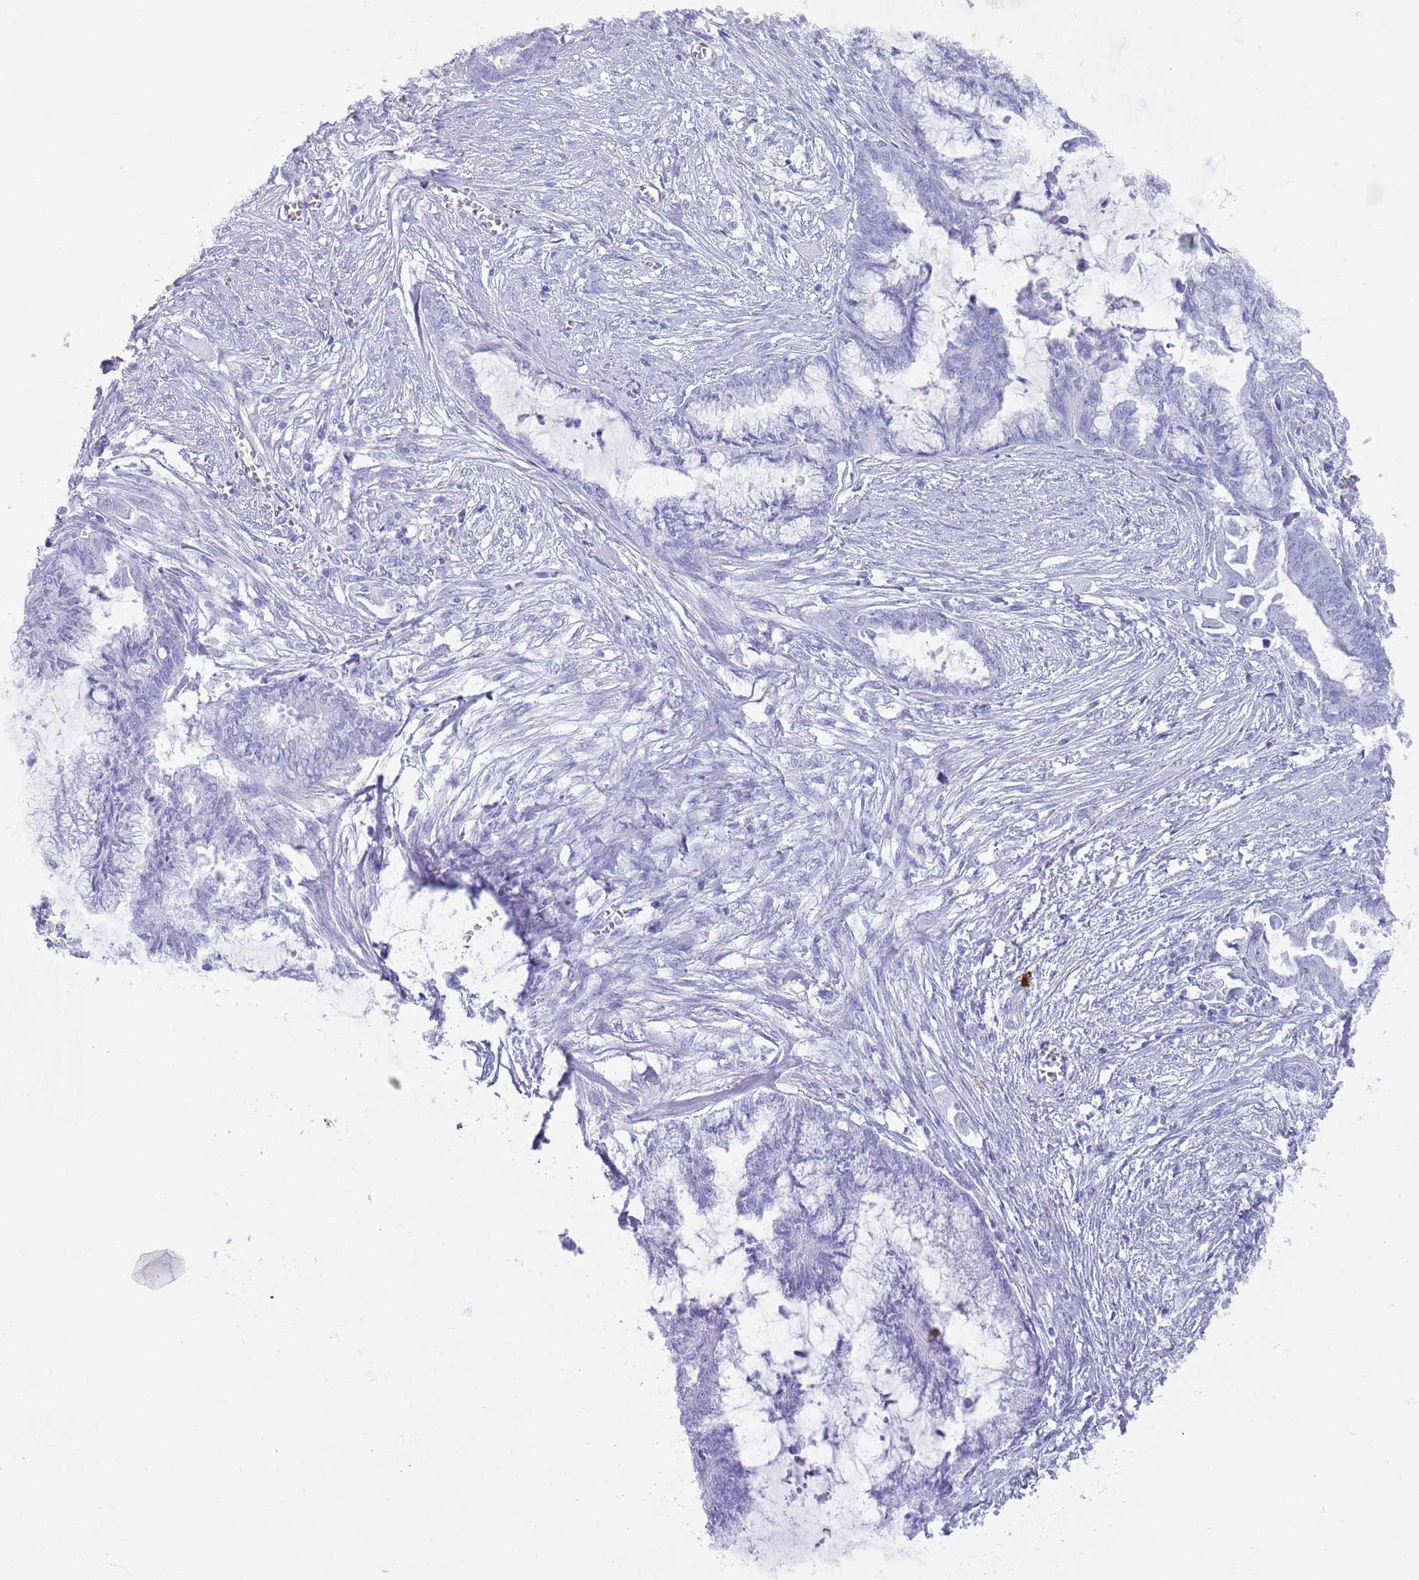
{"staining": {"intensity": "negative", "quantity": "none", "location": "none"}, "tissue": "endometrial cancer", "cell_type": "Tumor cells", "image_type": "cancer", "snomed": [{"axis": "morphology", "description": "Adenocarcinoma, NOS"}, {"axis": "topography", "description": "Endometrium"}], "caption": "Immunohistochemistry of endometrial cancer demonstrates no positivity in tumor cells.", "gene": "MYADML2", "patient": {"sex": "female", "age": 86}}